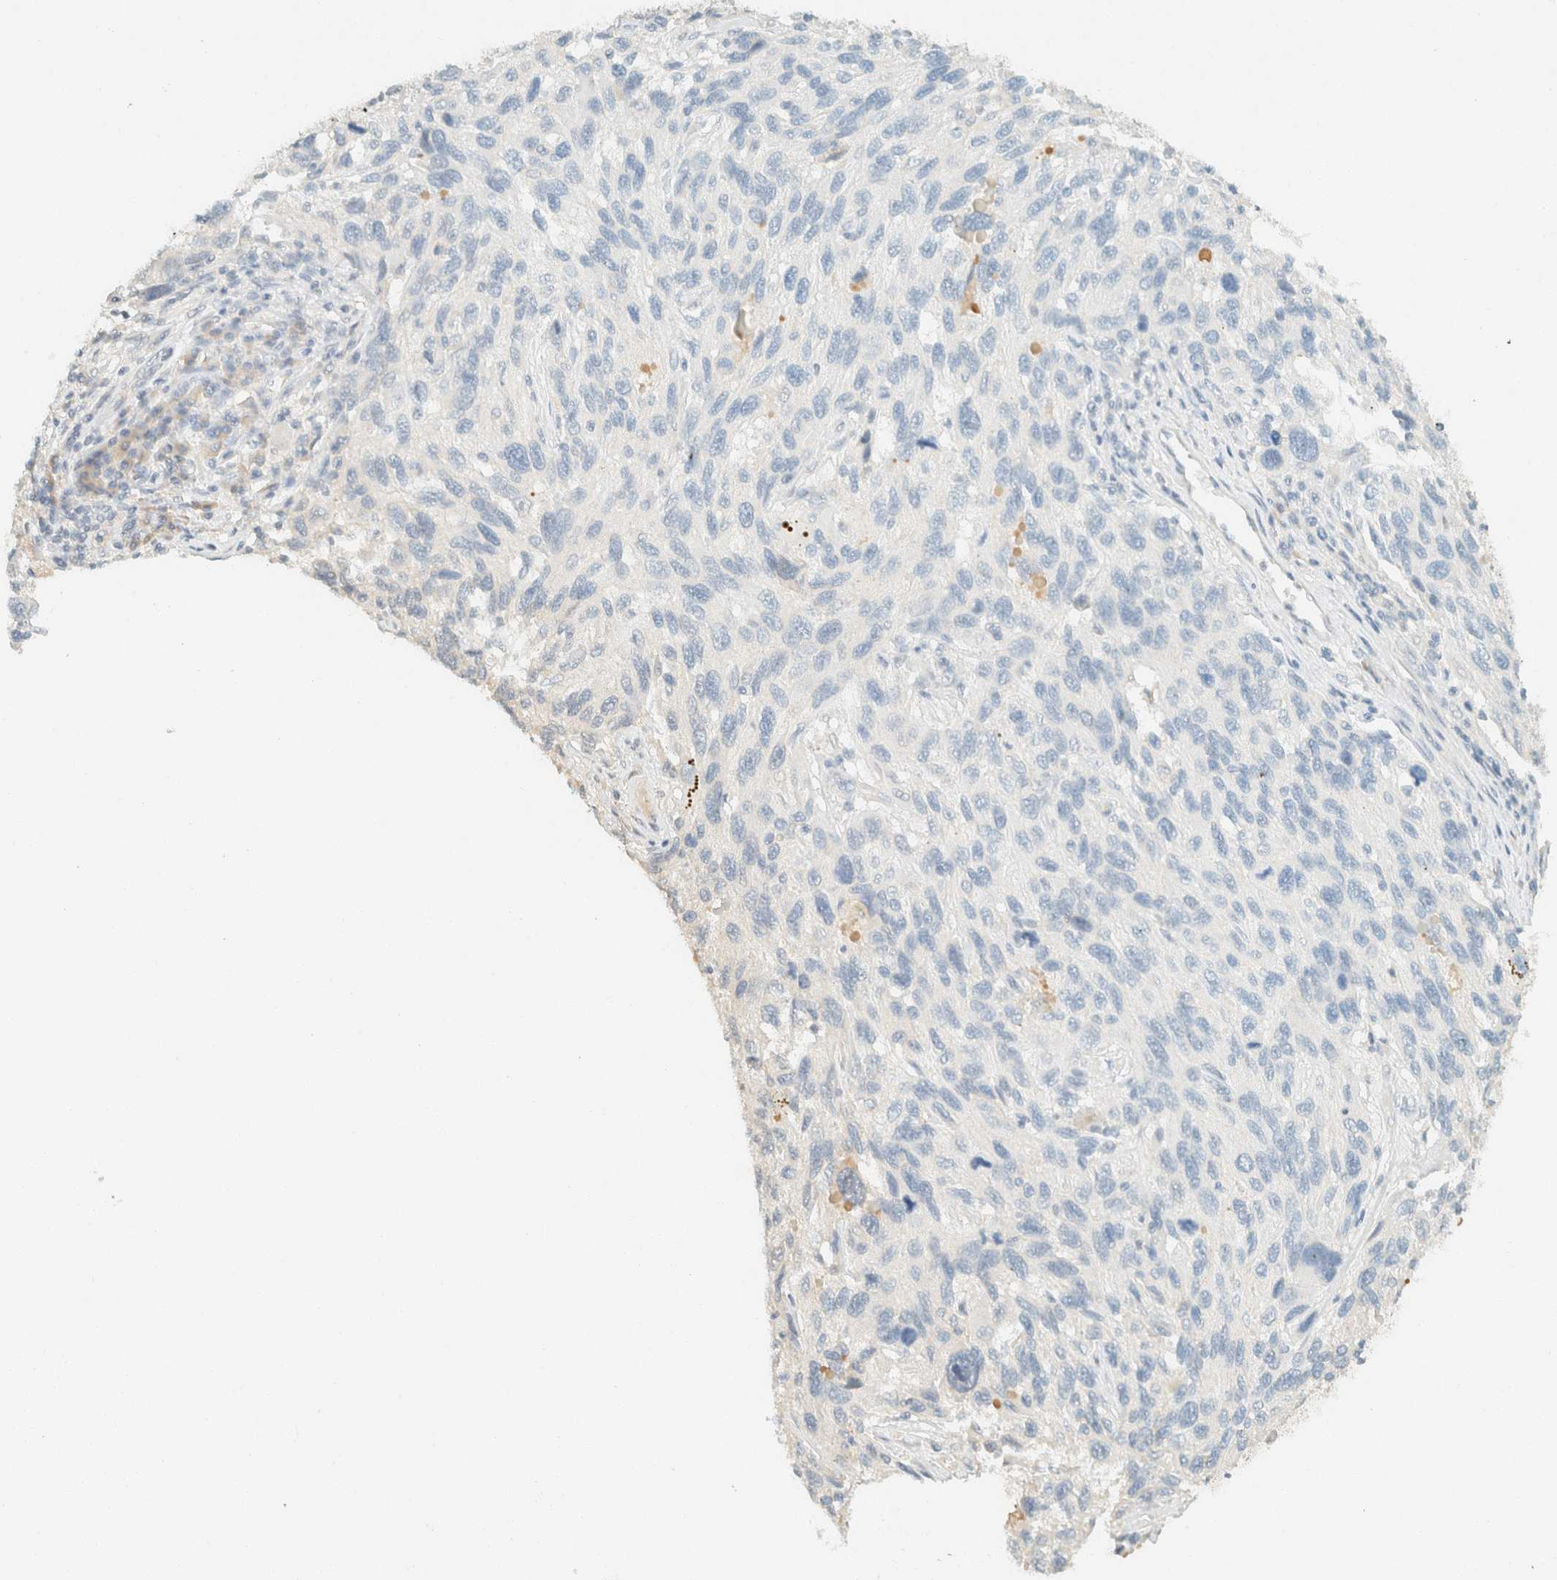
{"staining": {"intensity": "negative", "quantity": "none", "location": "none"}, "tissue": "melanoma", "cell_type": "Tumor cells", "image_type": "cancer", "snomed": [{"axis": "morphology", "description": "Malignant melanoma, NOS"}, {"axis": "topography", "description": "Skin"}], "caption": "Immunohistochemical staining of human melanoma reveals no significant expression in tumor cells.", "gene": "GPA33", "patient": {"sex": "male", "age": 53}}